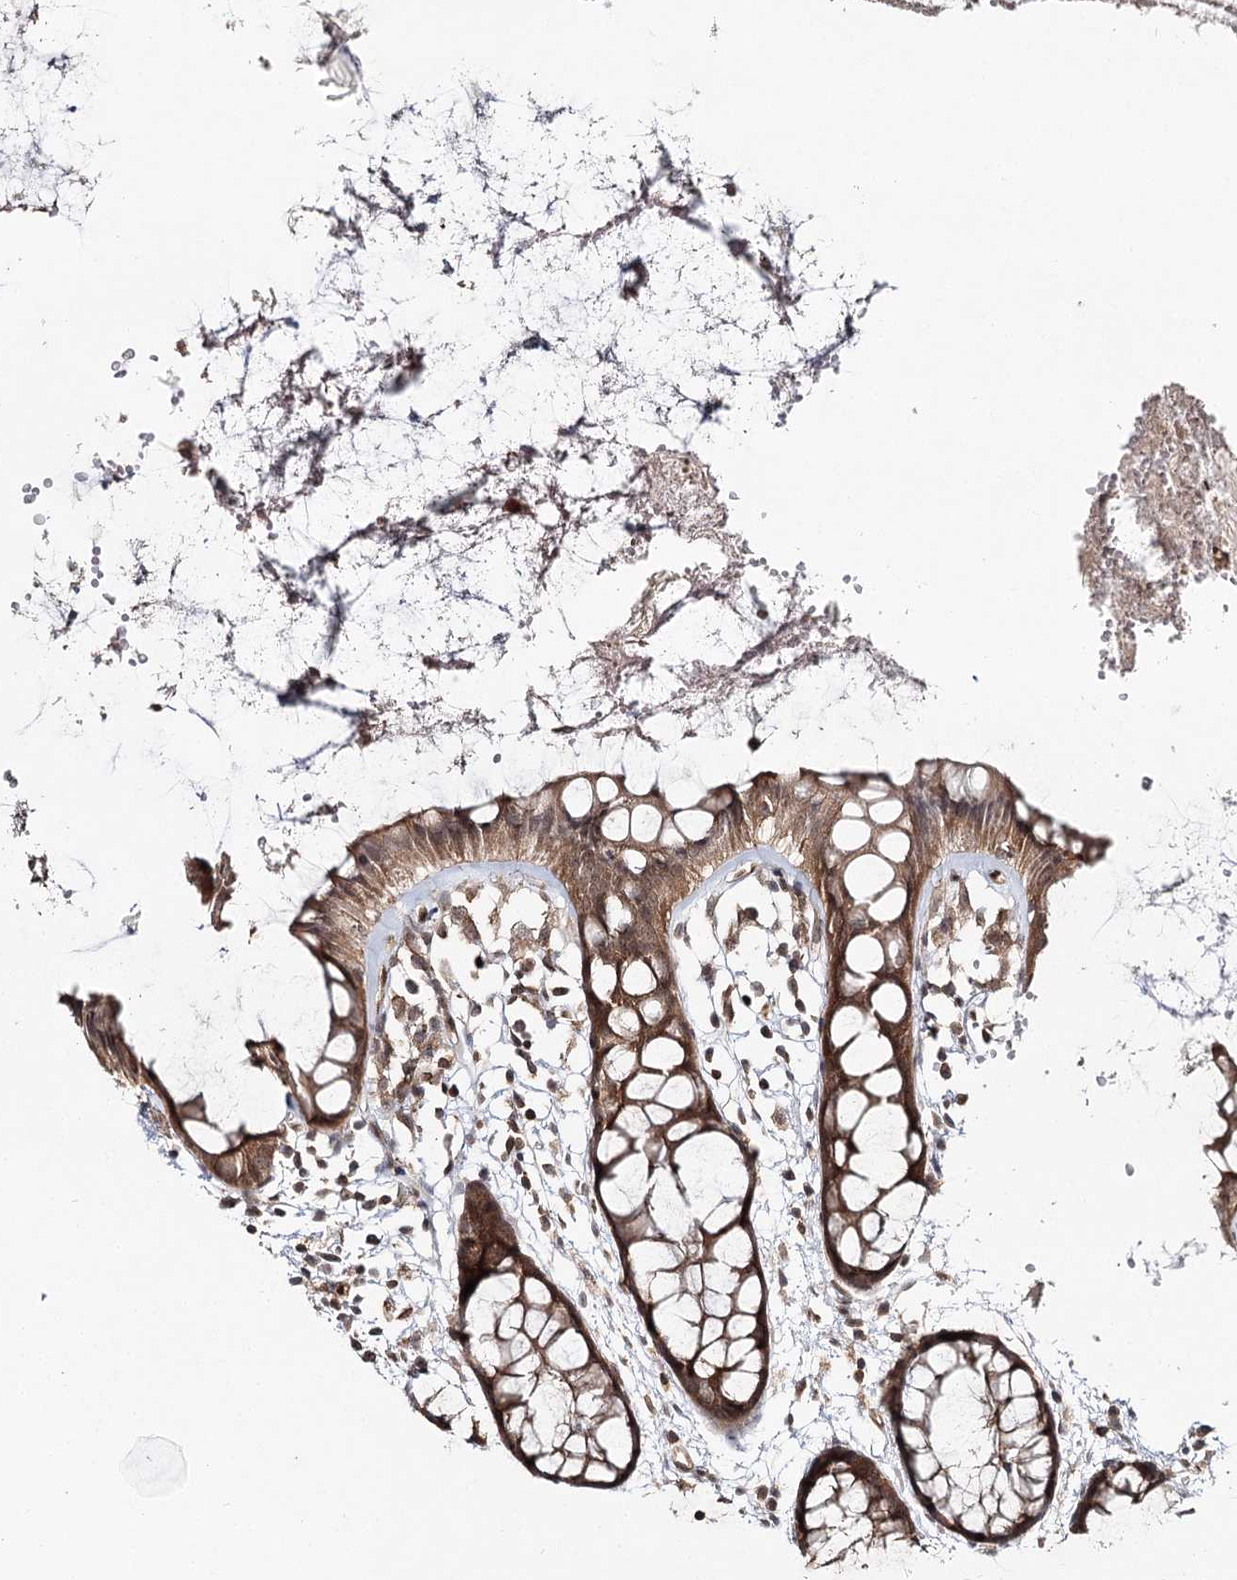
{"staining": {"intensity": "strong", "quantity": ">75%", "location": "cytoplasmic/membranous"}, "tissue": "rectum", "cell_type": "Glandular cells", "image_type": "normal", "snomed": [{"axis": "morphology", "description": "Normal tissue, NOS"}, {"axis": "topography", "description": "Rectum"}], "caption": "Rectum stained with immunohistochemistry demonstrates strong cytoplasmic/membranous positivity in about >75% of glandular cells.", "gene": "FAM120B", "patient": {"sex": "female", "age": 66}}